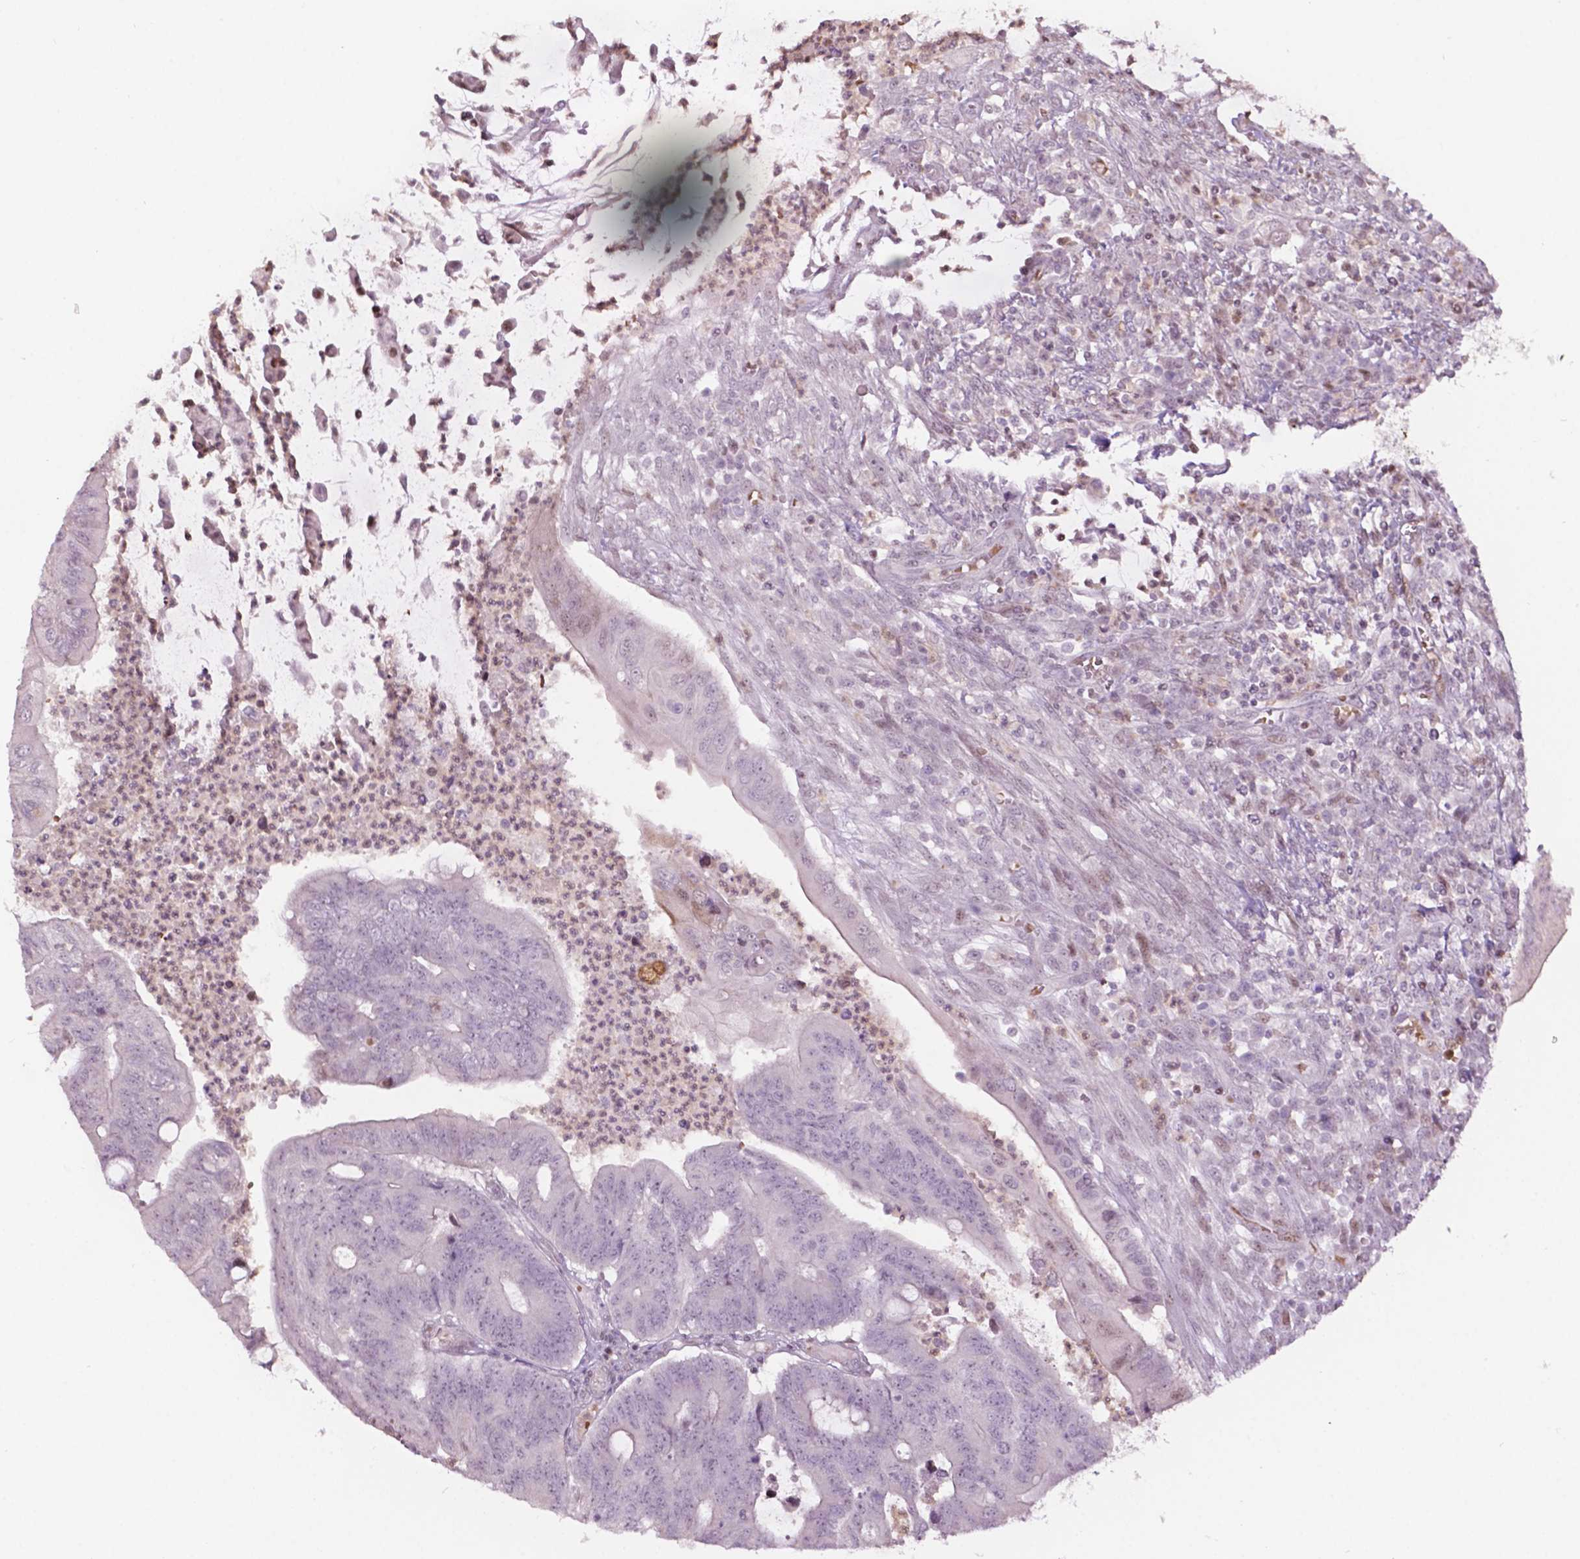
{"staining": {"intensity": "negative", "quantity": "none", "location": "none"}, "tissue": "colorectal cancer", "cell_type": "Tumor cells", "image_type": "cancer", "snomed": [{"axis": "morphology", "description": "Adenocarcinoma, NOS"}, {"axis": "topography", "description": "Colon"}], "caption": "High magnification brightfield microscopy of colorectal cancer stained with DAB (3,3'-diaminobenzidine) (brown) and counterstained with hematoxylin (blue): tumor cells show no significant staining.", "gene": "PTPN18", "patient": {"sex": "male", "age": 65}}